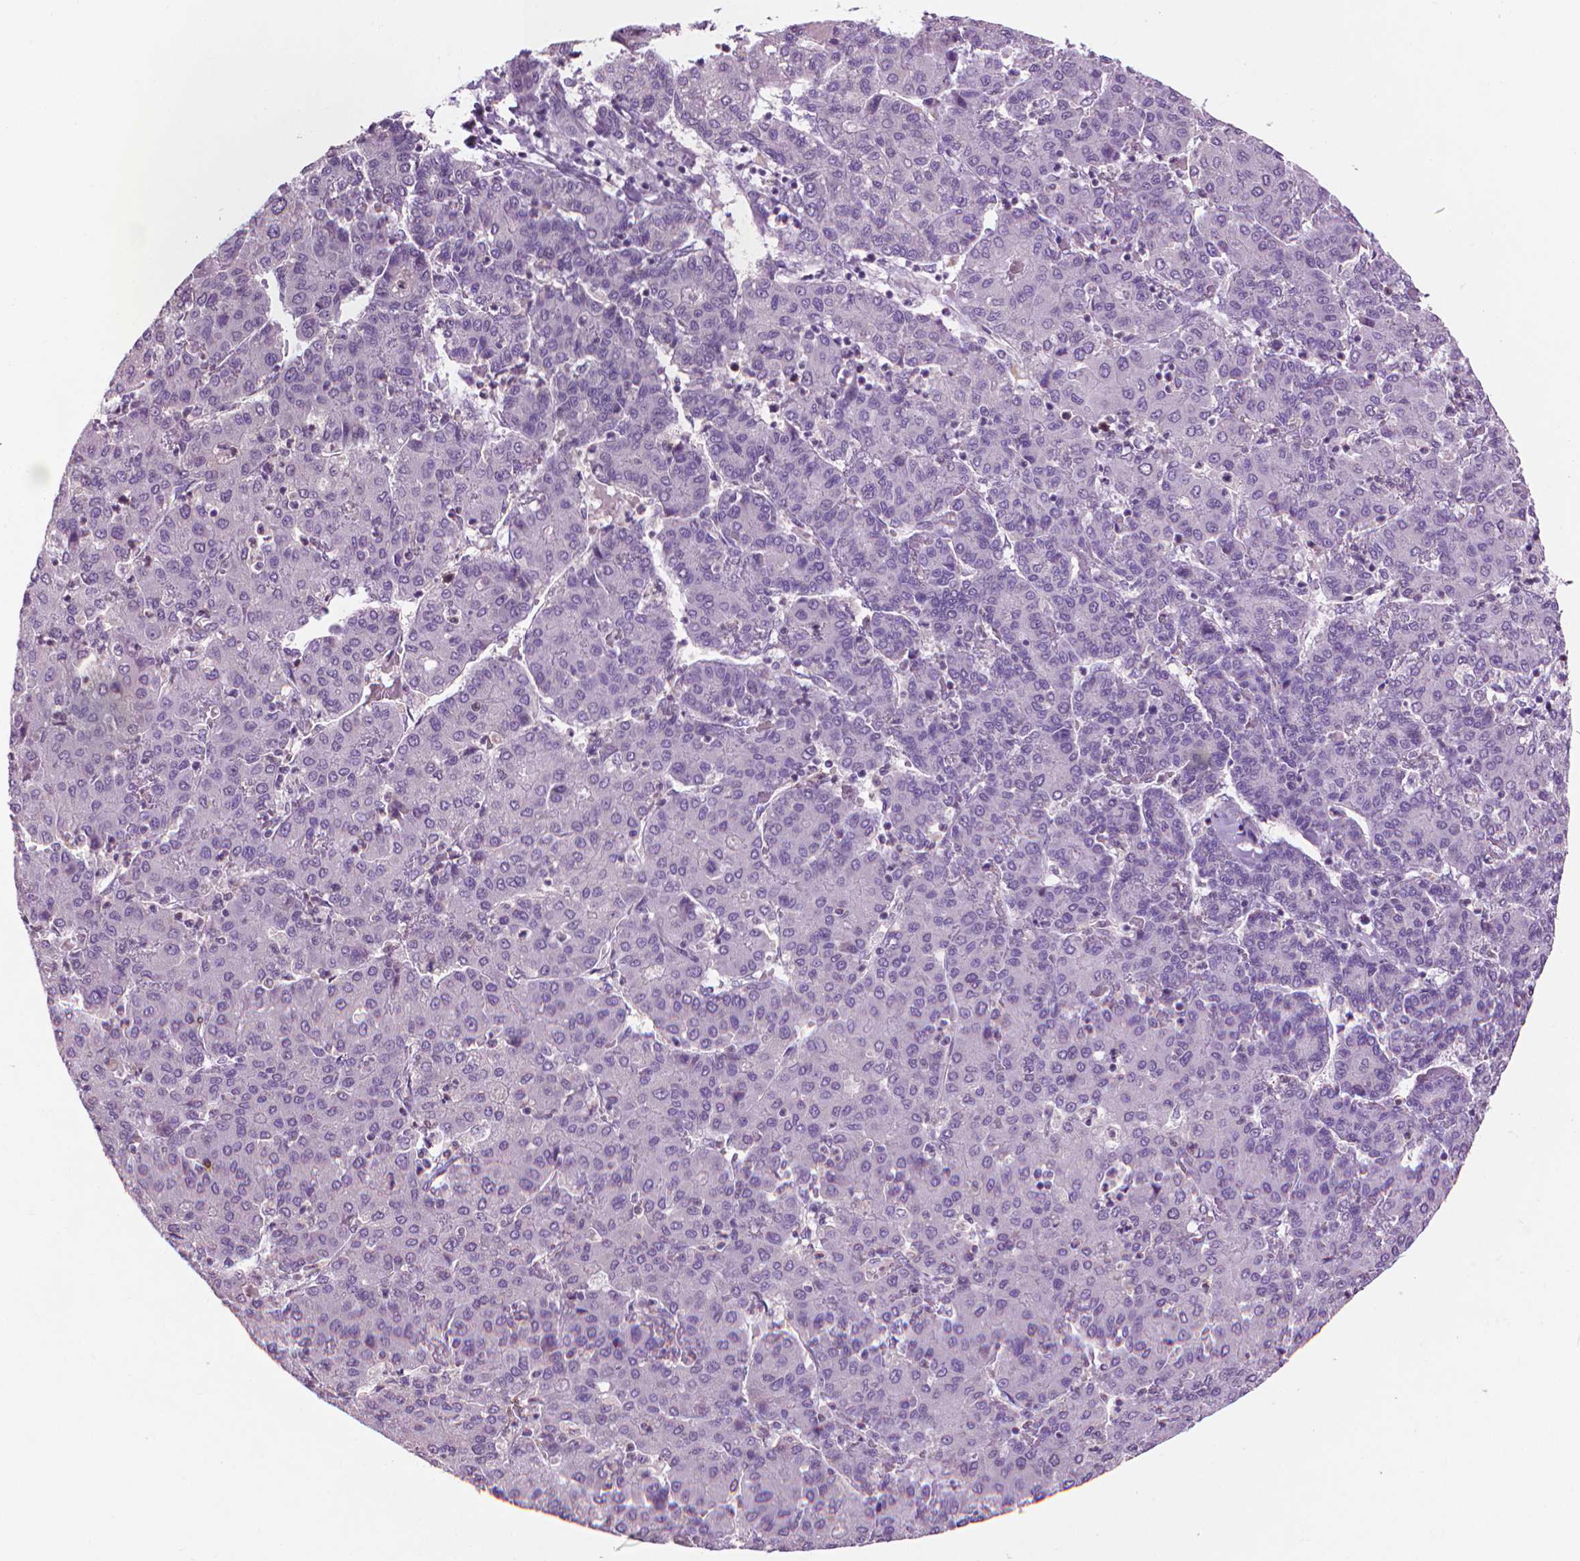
{"staining": {"intensity": "negative", "quantity": "none", "location": "none"}, "tissue": "liver cancer", "cell_type": "Tumor cells", "image_type": "cancer", "snomed": [{"axis": "morphology", "description": "Carcinoma, Hepatocellular, NOS"}, {"axis": "topography", "description": "Liver"}], "caption": "Immunohistochemical staining of human liver cancer displays no significant expression in tumor cells. Nuclei are stained in blue.", "gene": "CDKN2D", "patient": {"sex": "male", "age": 65}}